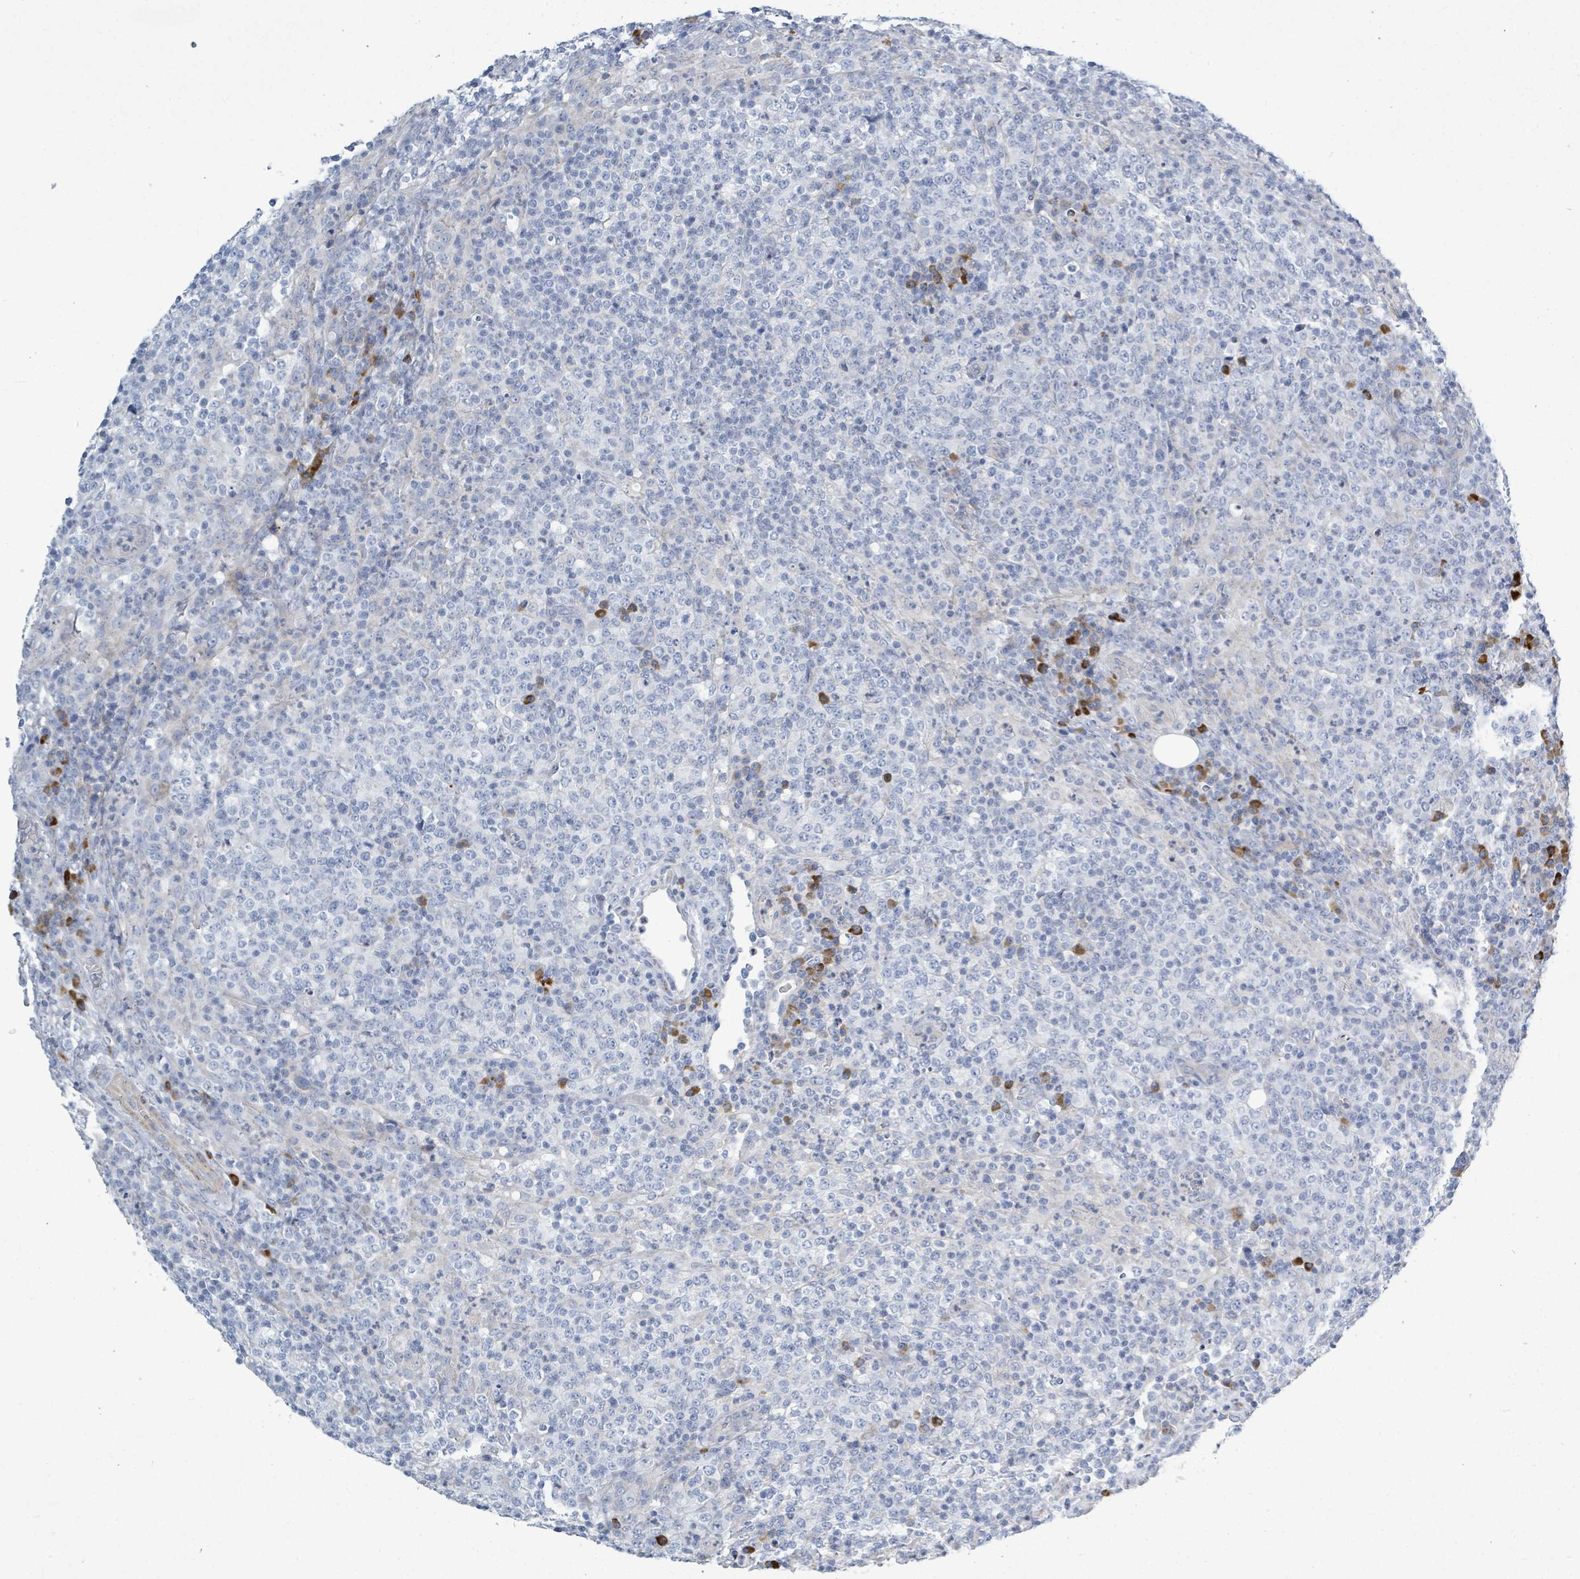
{"staining": {"intensity": "negative", "quantity": "none", "location": "none"}, "tissue": "lymphoma", "cell_type": "Tumor cells", "image_type": "cancer", "snomed": [{"axis": "morphology", "description": "Malignant lymphoma, non-Hodgkin's type, High grade"}, {"axis": "topography", "description": "Lymph node"}], "caption": "The photomicrograph demonstrates no staining of tumor cells in malignant lymphoma, non-Hodgkin's type (high-grade). Brightfield microscopy of IHC stained with DAB (brown) and hematoxylin (blue), captured at high magnification.", "gene": "SIRPB1", "patient": {"sex": "male", "age": 54}}